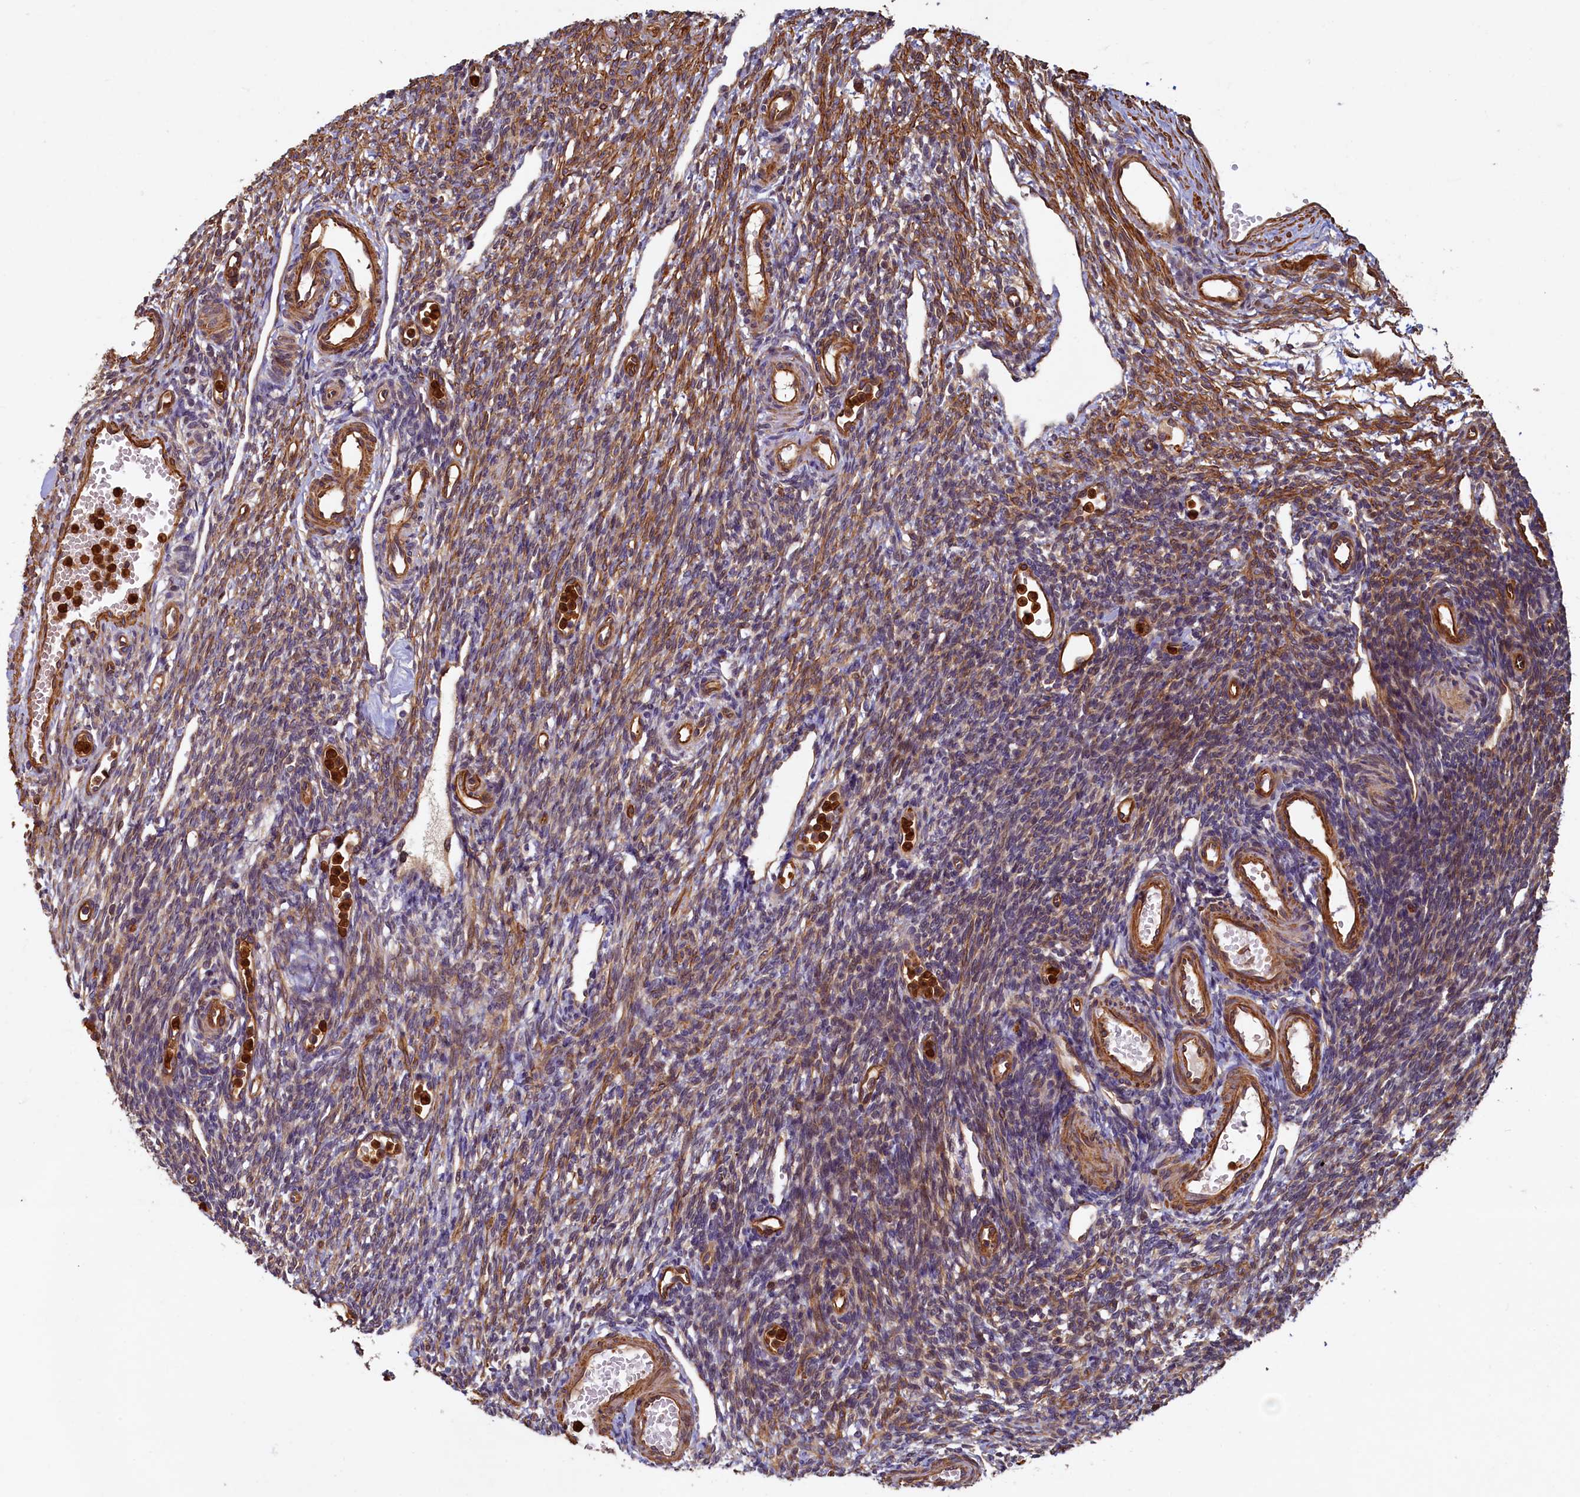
{"staining": {"intensity": "moderate", "quantity": ">75%", "location": "cytoplasmic/membranous"}, "tissue": "ovary", "cell_type": "Follicle cells", "image_type": "normal", "snomed": [{"axis": "morphology", "description": "Normal tissue, NOS"}, {"axis": "morphology", "description": "Cyst, NOS"}, {"axis": "topography", "description": "Ovary"}], "caption": "This histopathology image displays benign ovary stained with immunohistochemistry to label a protein in brown. The cytoplasmic/membranous of follicle cells show moderate positivity for the protein. Nuclei are counter-stained blue.", "gene": "CCDC102B", "patient": {"sex": "female", "age": 33}}